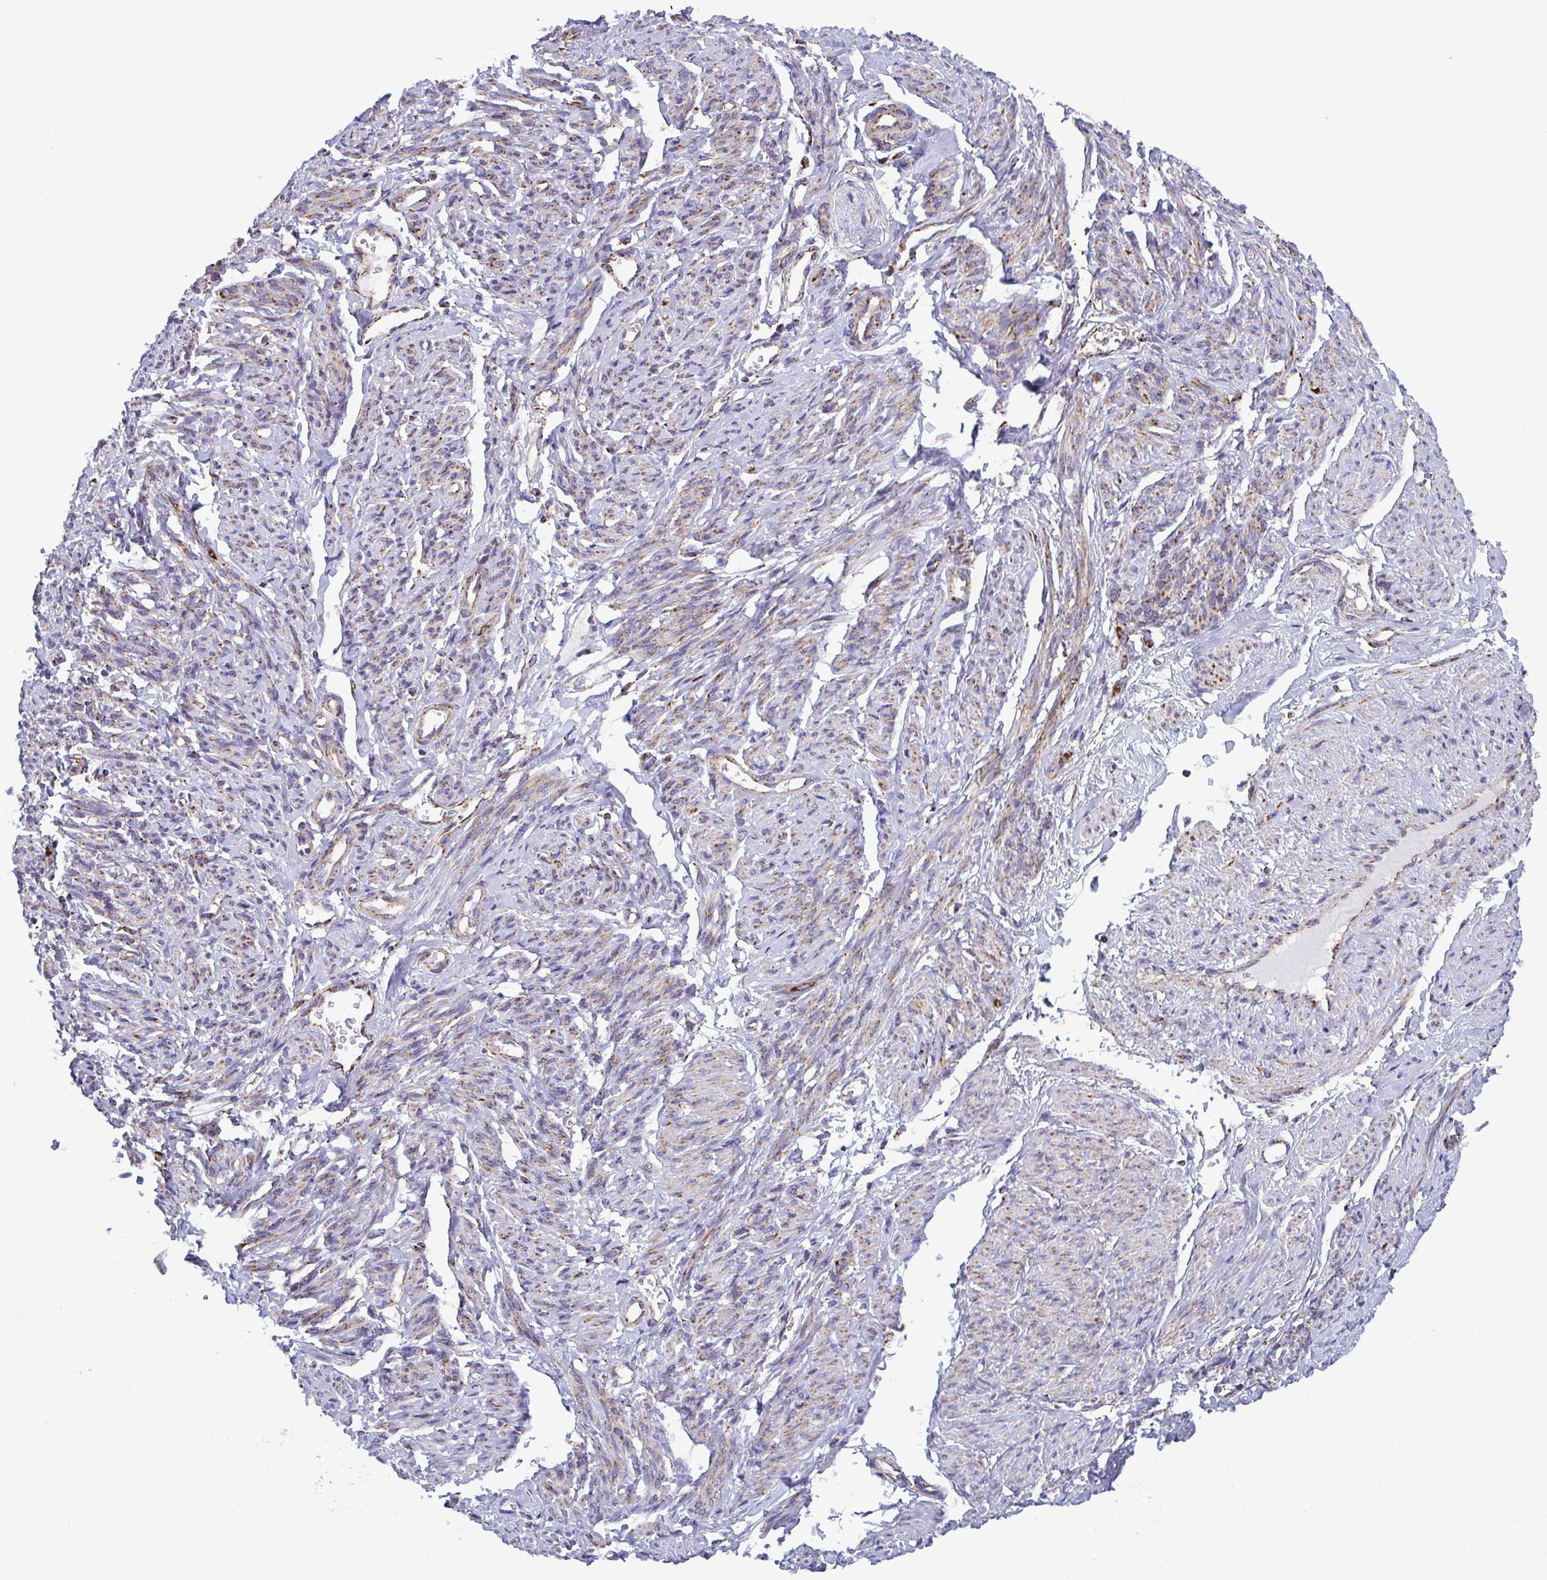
{"staining": {"intensity": "weak", "quantity": "25%-75%", "location": "cytoplasmic/membranous"}, "tissue": "smooth muscle", "cell_type": "Smooth muscle cells", "image_type": "normal", "snomed": [{"axis": "morphology", "description": "Normal tissue, NOS"}, {"axis": "topography", "description": "Smooth muscle"}], "caption": "This histopathology image displays IHC staining of benign smooth muscle, with low weak cytoplasmic/membranous staining in about 25%-75% of smooth muscle cells.", "gene": "CSDE1", "patient": {"sex": "female", "age": 65}}